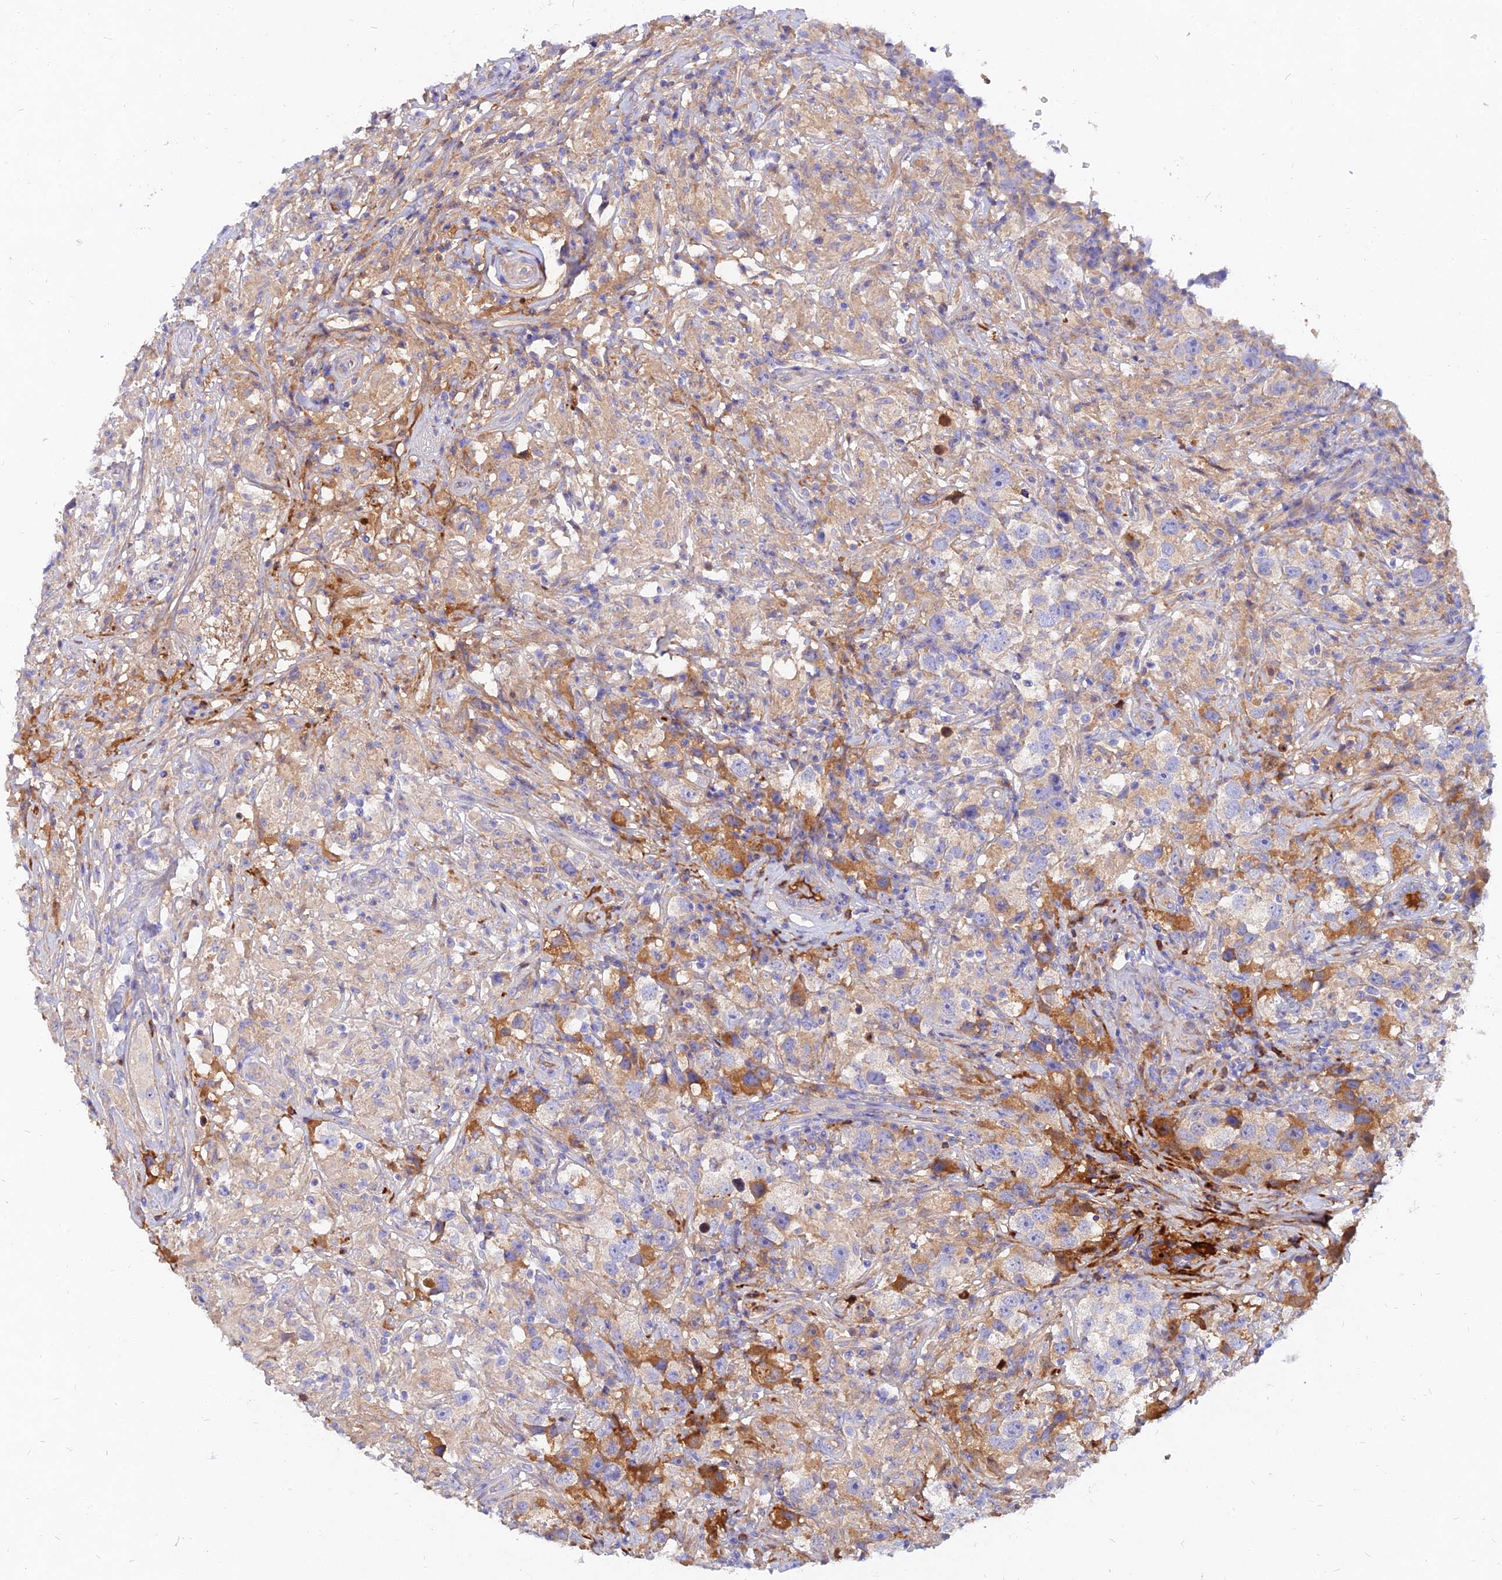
{"staining": {"intensity": "moderate", "quantity": "<25%", "location": "cytoplasmic/membranous"}, "tissue": "testis cancer", "cell_type": "Tumor cells", "image_type": "cancer", "snomed": [{"axis": "morphology", "description": "Seminoma, NOS"}, {"axis": "topography", "description": "Testis"}], "caption": "Testis cancer stained with a protein marker demonstrates moderate staining in tumor cells.", "gene": "MROH1", "patient": {"sex": "male", "age": 49}}